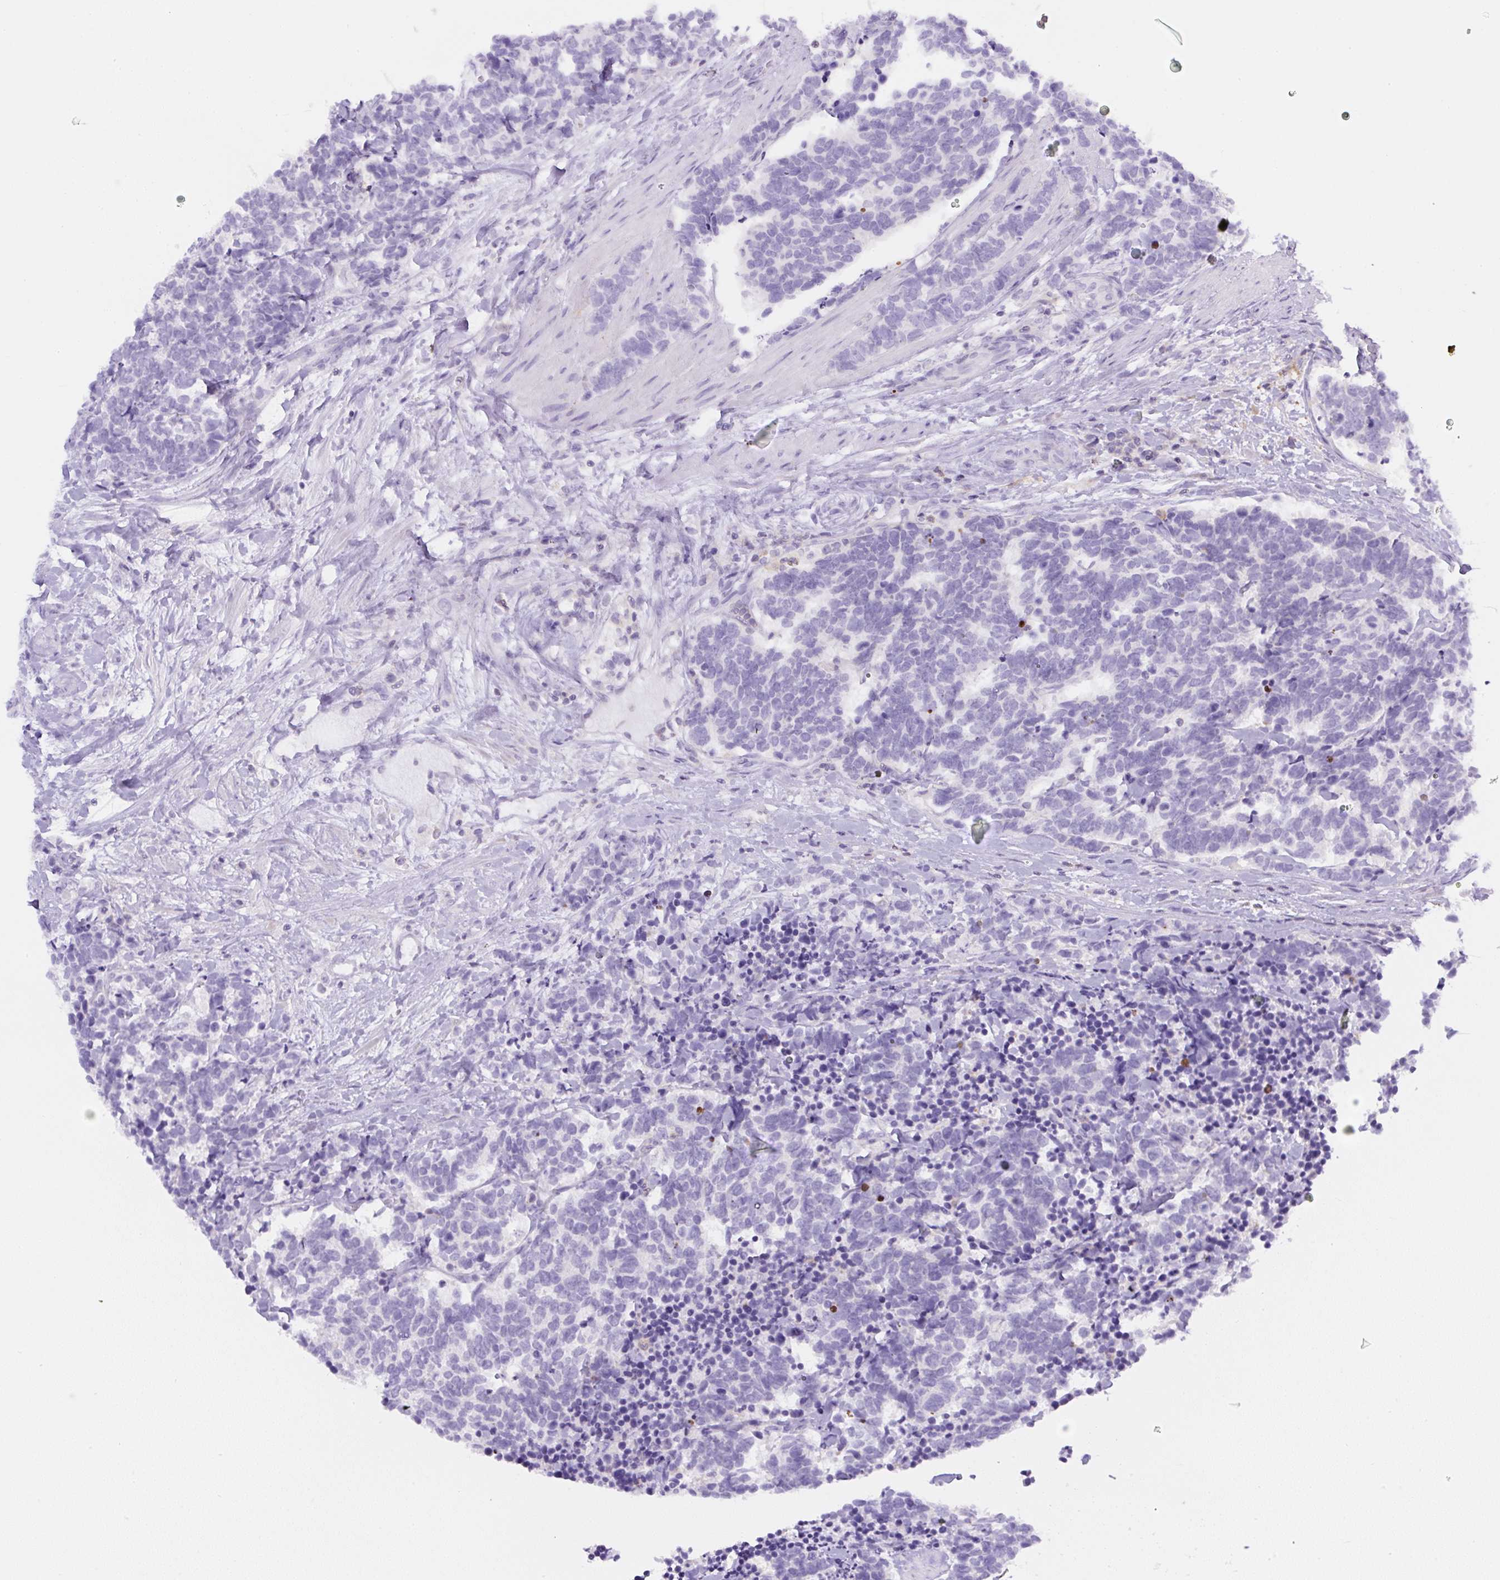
{"staining": {"intensity": "negative", "quantity": "none", "location": "none"}, "tissue": "carcinoid", "cell_type": "Tumor cells", "image_type": "cancer", "snomed": [{"axis": "morphology", "description": "Carcinoma, NOS"}, {"axis": "morphology", "description": "Carcinoid, malignant, NOS"}, {"axis": "topography", "description": "Prostate"}], "caption": "Immunohistochemical staining of human carcinoid shows no significant staining in tumor cells.", "gene": "PIP5KL1", "patient": {"sex": "male", "age": 57}}